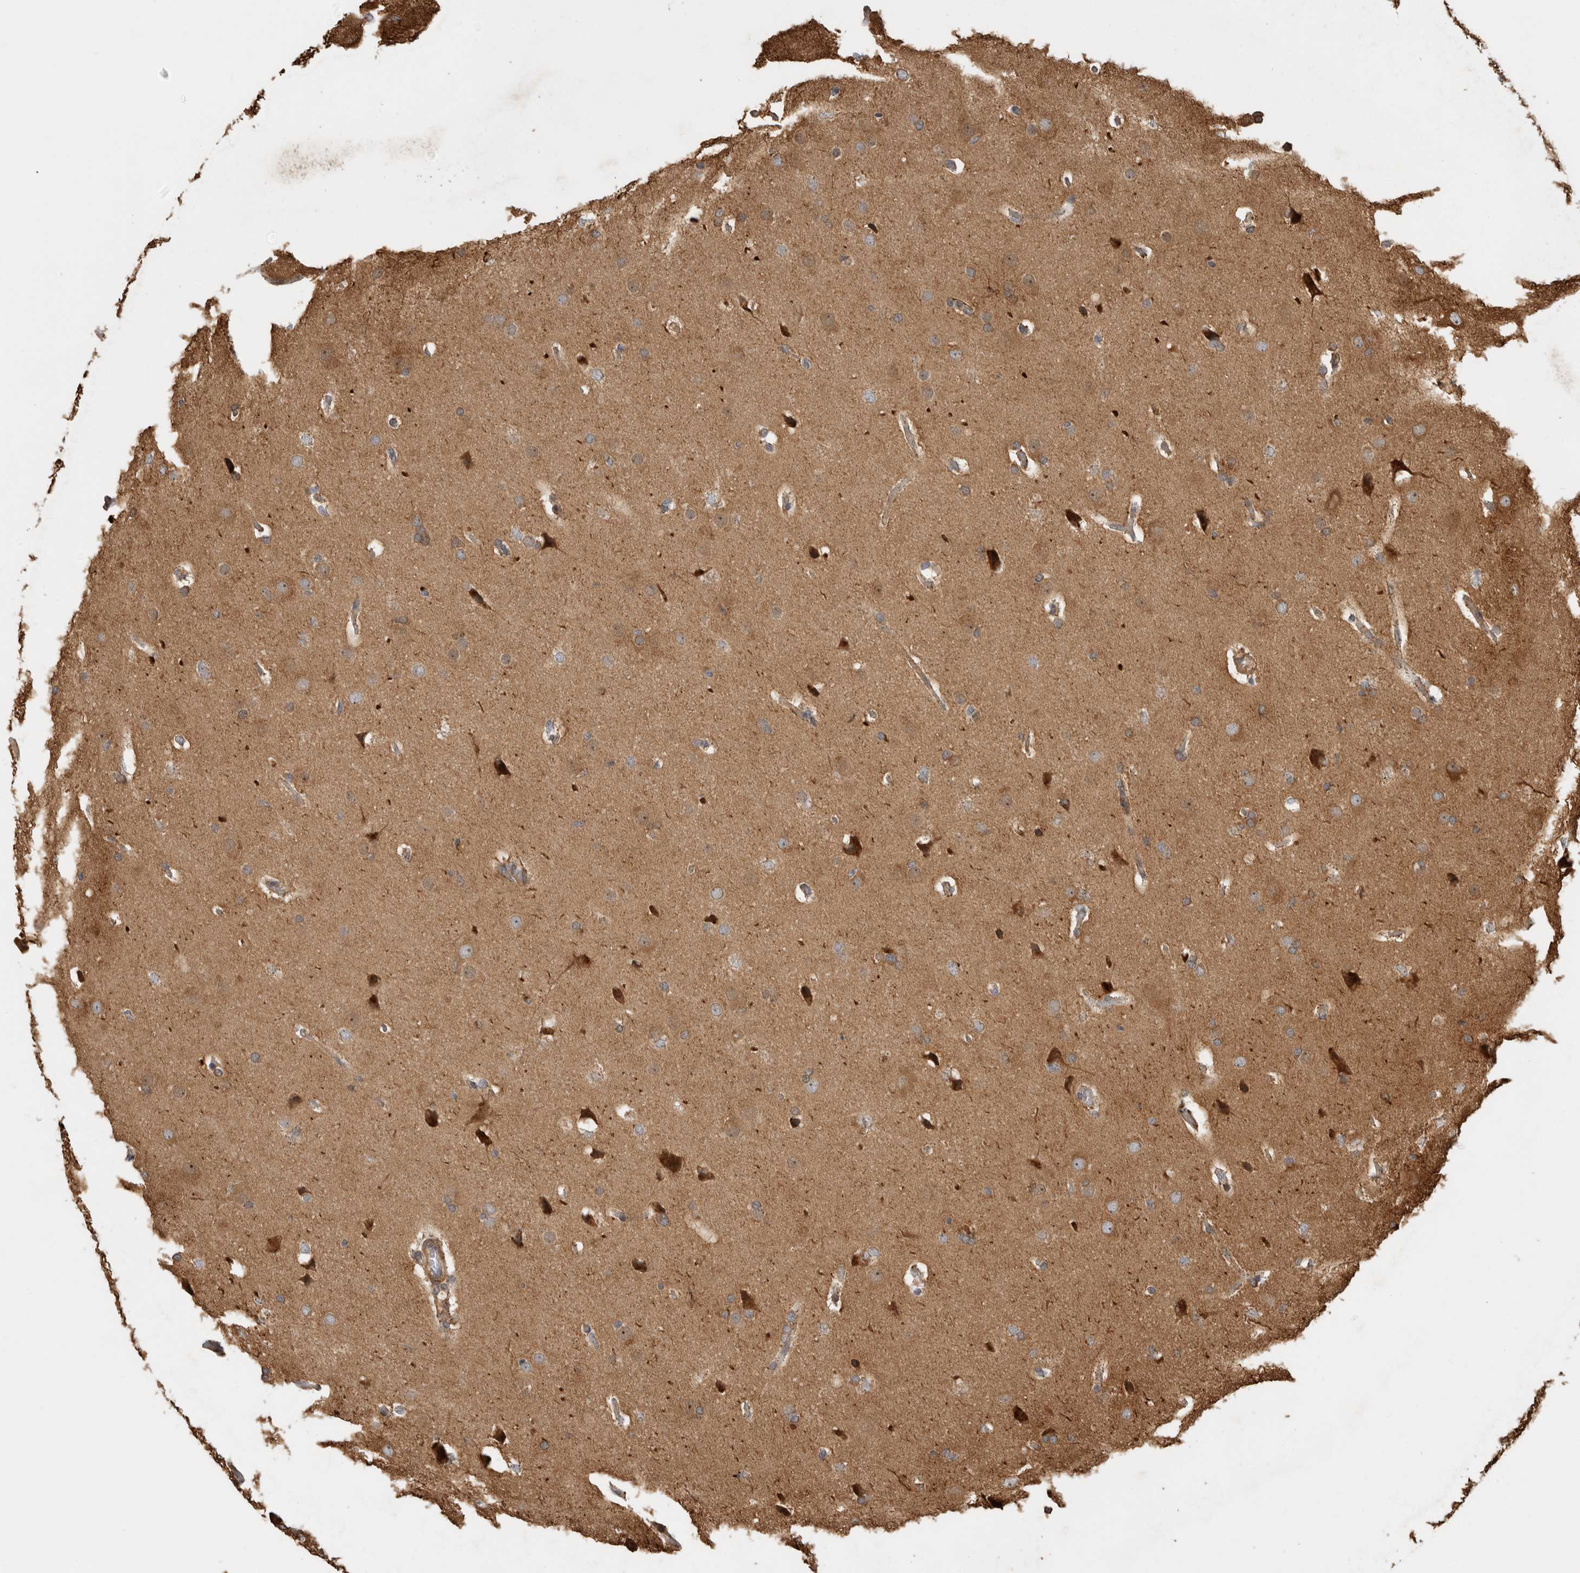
{"staining": {"intensity": "moderate", "quantity": ">75%", "location": "cytoplasmic/membranous"}, "tissue": "glioma", "cell_type": "Tumor cells", "image_type": "cancer", "snomed": [{"axis": "morphology", "description": "Glioma, malignant, Low grade"}, {"axis": "topography", "description": "Brain"}], "caption": "Brown immunohistochemical staining in human malignant glioma (low-grade) demonstrates moderate cytoplasmic/membranous staining in approximately >75% of tumor cells.", "gene": "PCDHB15", "patient": {"sex": "female", "age": 37}}